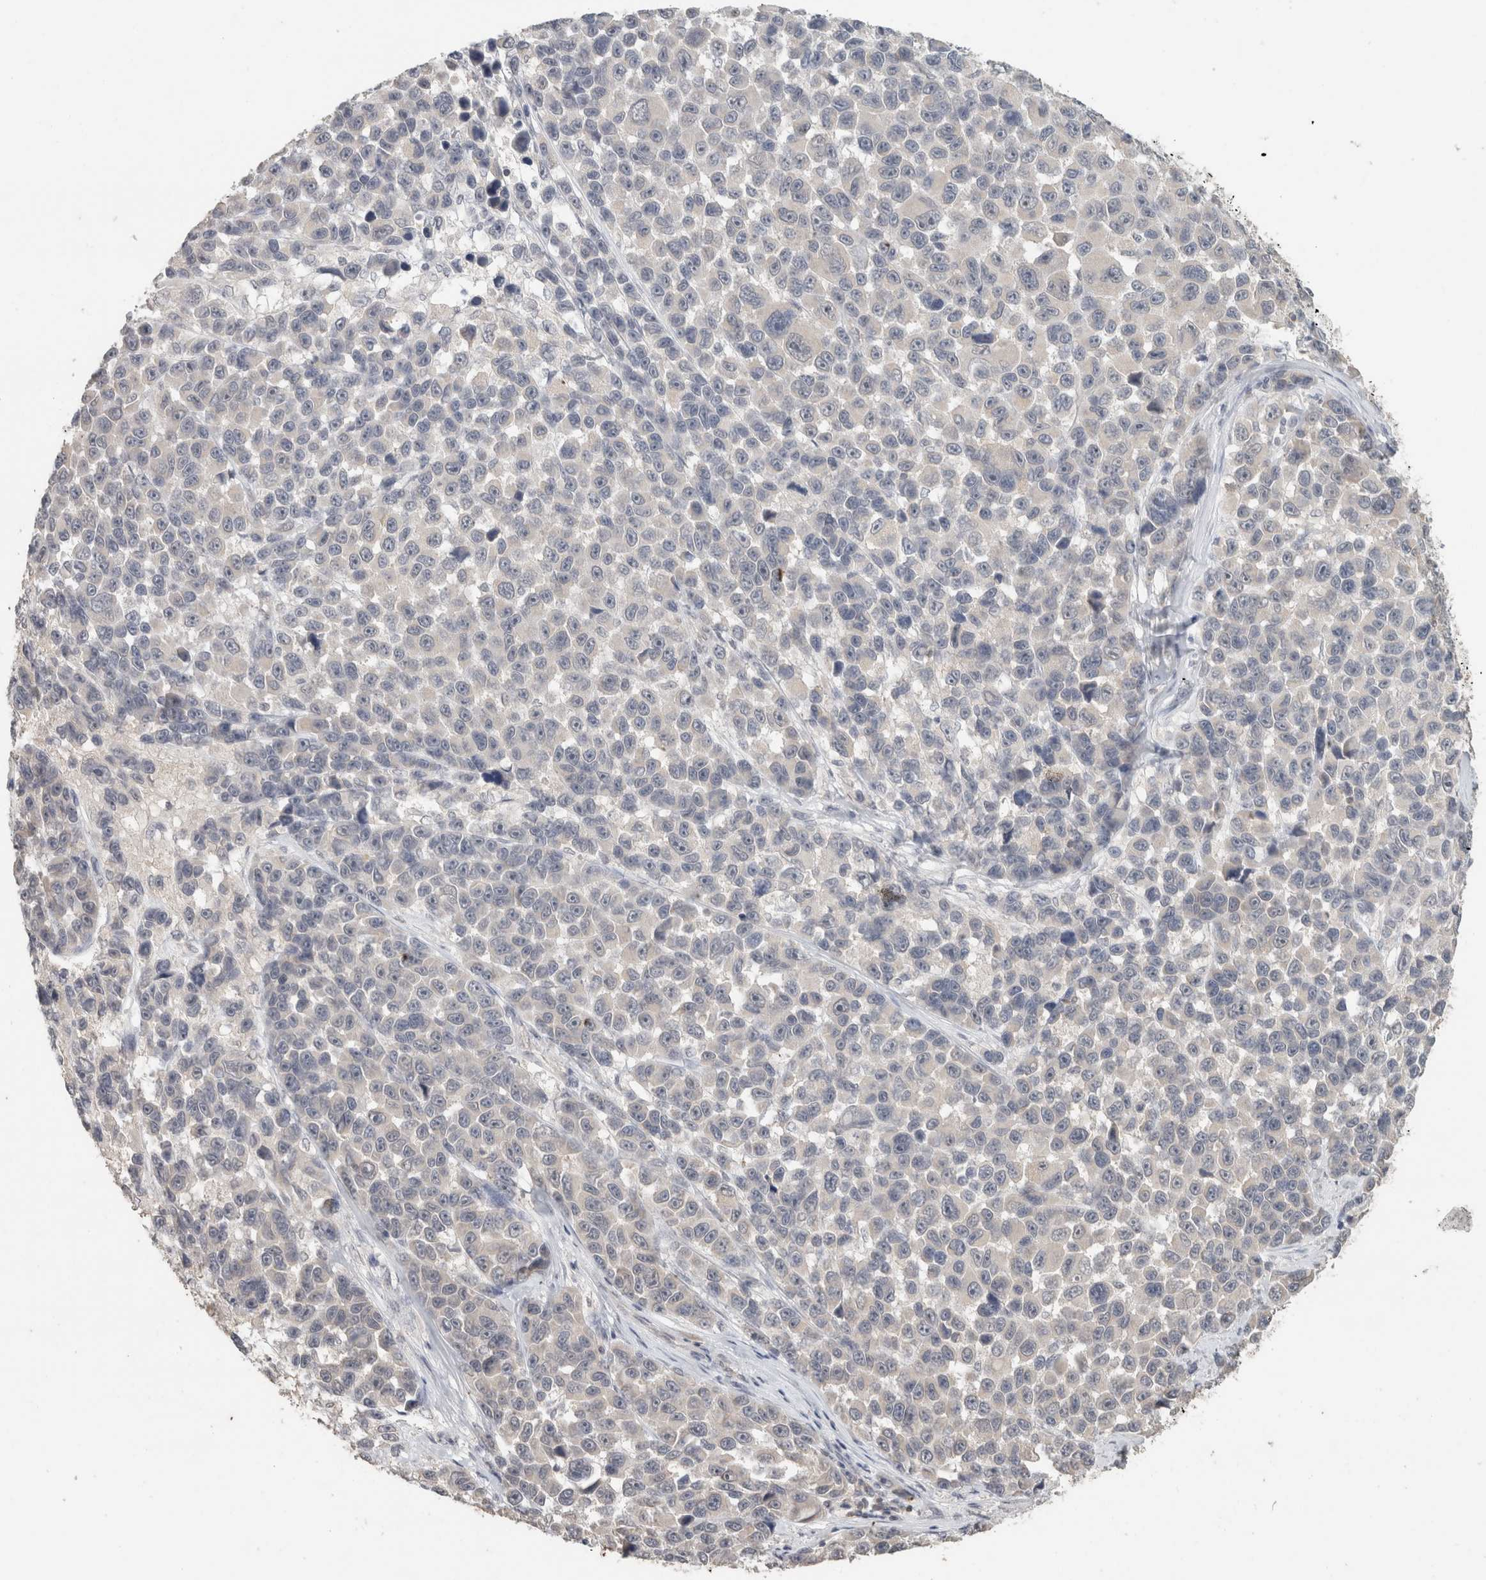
{"staining": {"intensity": "negative", "quantity": "none", "location": "none"}, "tissue": "melanoma", "cell_type": "Tumor cells", "image_type": "cancer", "snomed": [{"axis": "morphology", "description": "Malignant melanoma, NOS"}, {"axis": "topography", "description": "Skin"}], "caption": "Micrograph shows no protein staining in tumor cells of malignant melanoma tissue. The staining was performed using DAB (3,3'-diaminobenzidine) to visualize the protein expression in brown, while the nuclei were stained in blue with hematoxylin (Magnification: 20x).", "gene": "TRAT1", "patient": {"sex": "male", "age": 53}}